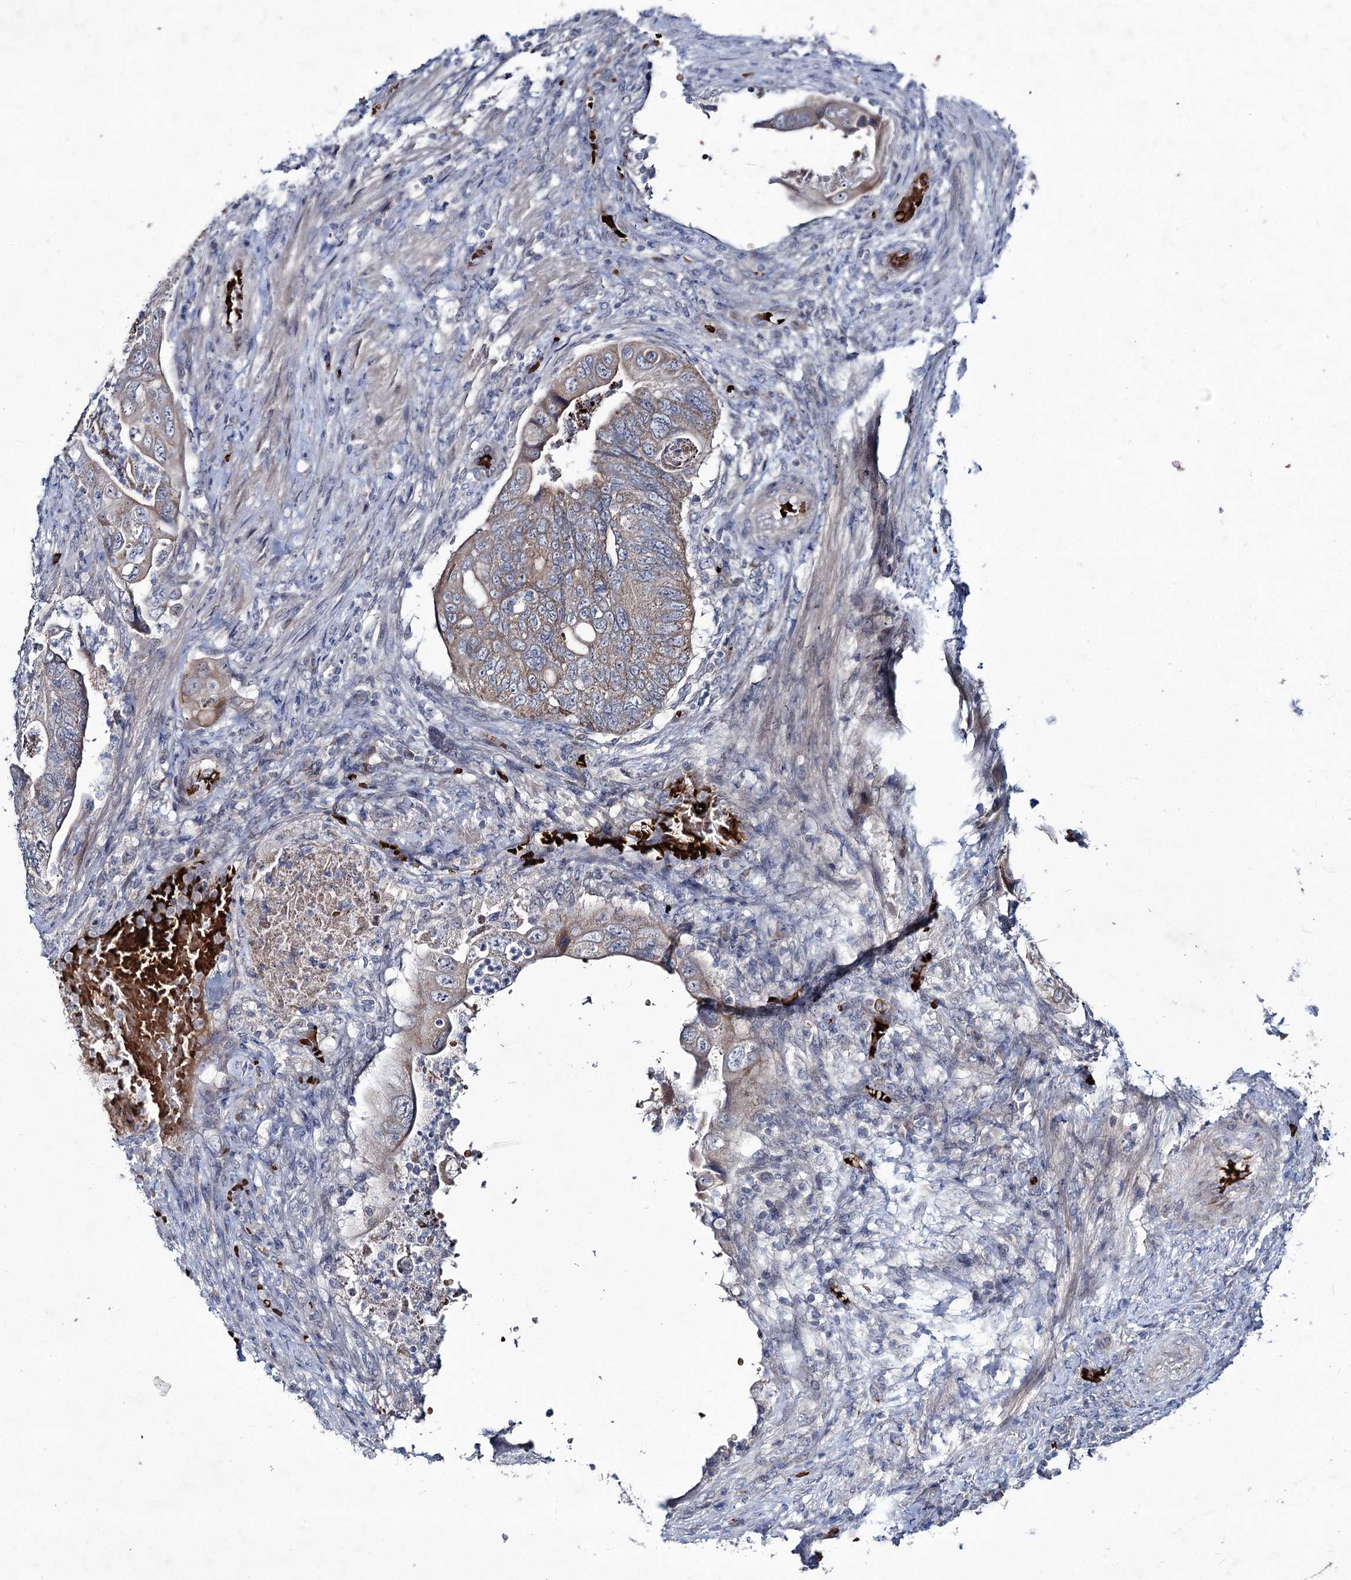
{"staining": {"intensity": "weak", "quantity": ">75%", "location": "cytoplasmic/membranous"}, "tissue": "colorectal cancer", "cell_type": "Tumor cells", "image_type": "cancer", "snomed": [{"axis": "morphology", "description": "Adenocarcinoma, NOS"}, {"axis": "topography", "description": "Rectum"}], "caption": "A low amount of weak cytoplasmic/membranous expression is present in about >75% of tumor cells in colorectal adenocarcinoma tissue.", "gene": "RNF6", "patient": {"sex": "male", "age": 63}}